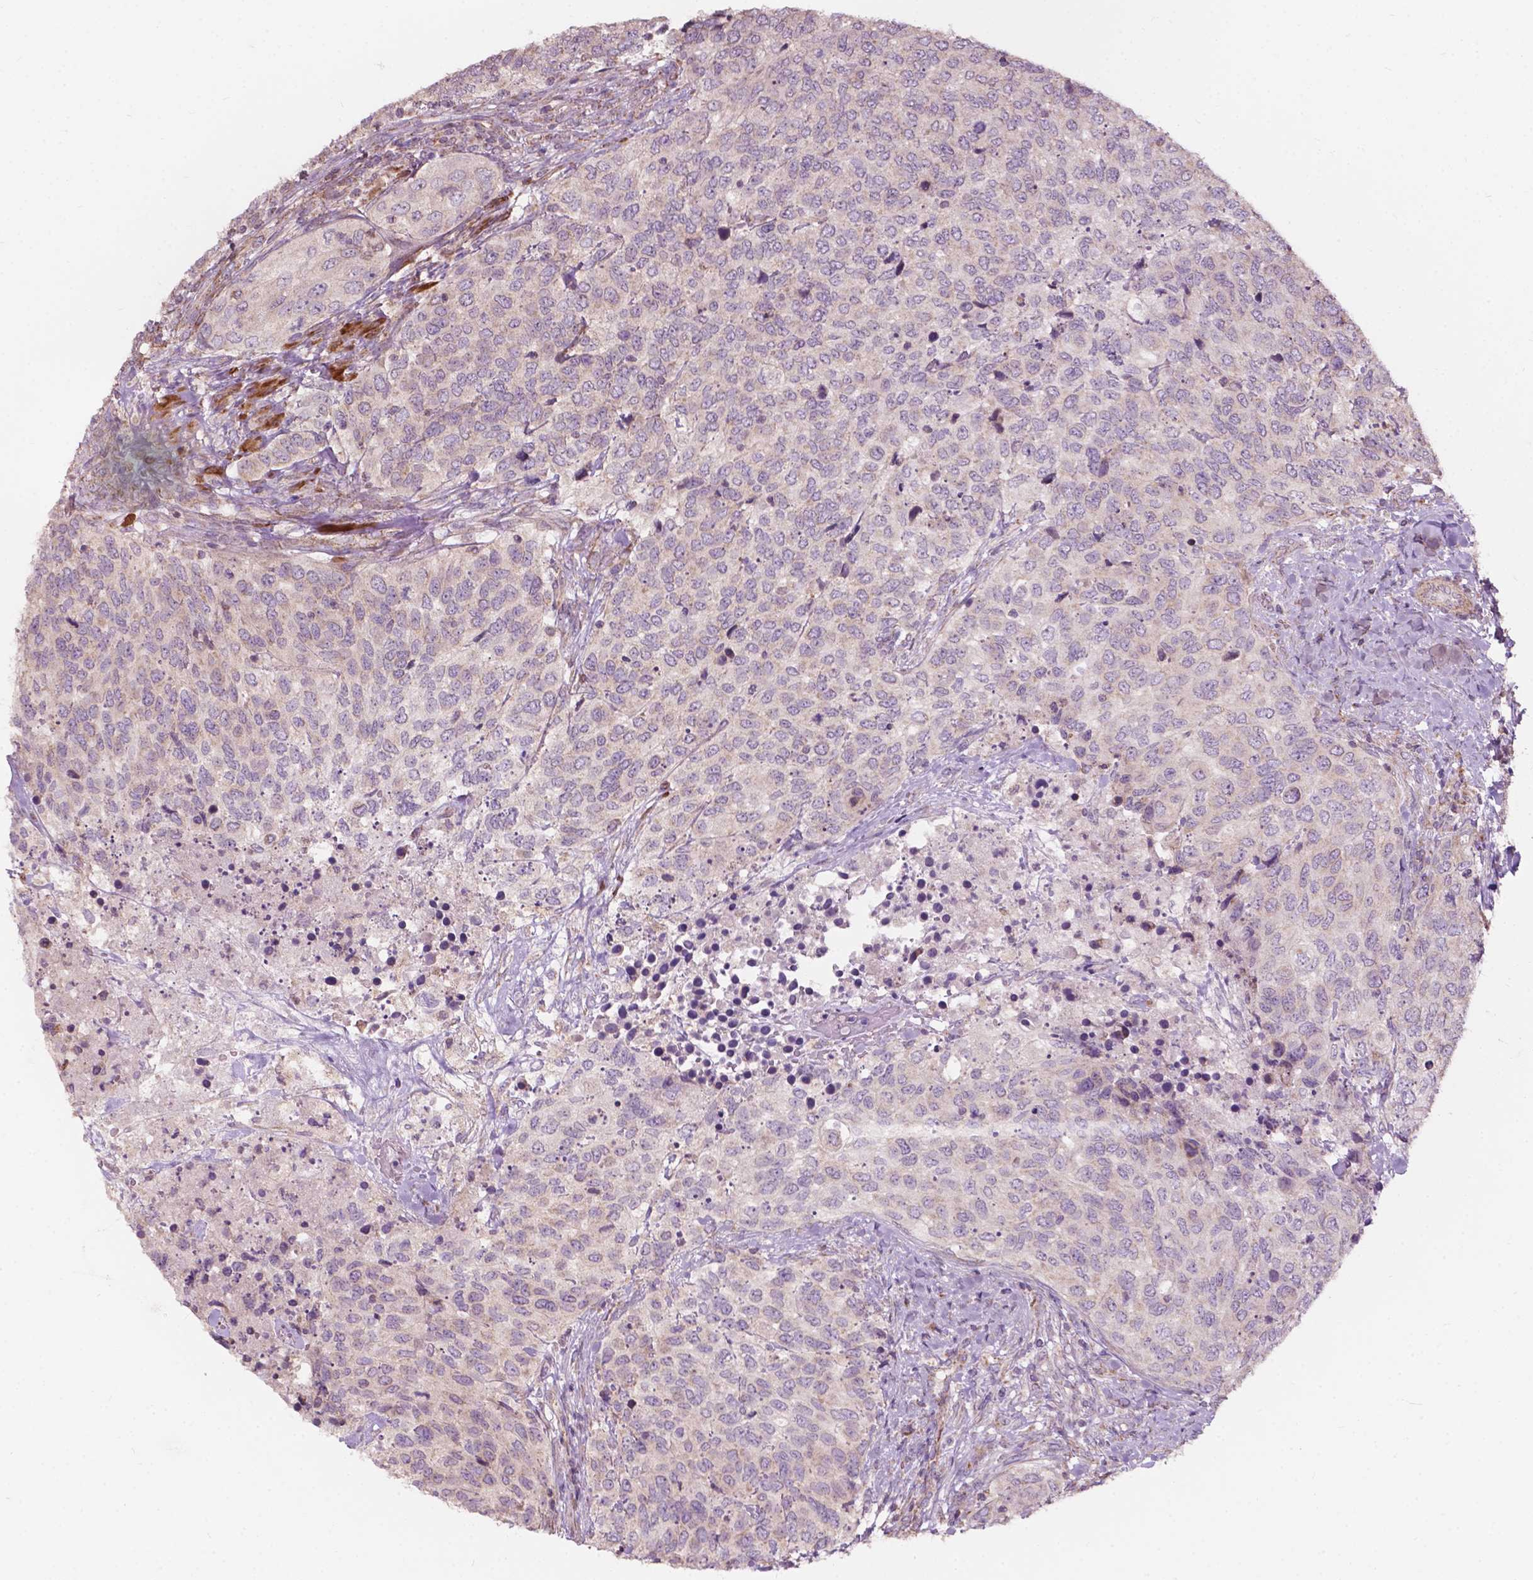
{"staining": {"intensity": "weak", "quantity": "<25%", "location": "cytoplasmic/membranous"}, "tissue": "urothelial cancer", "cell_type": "Tumor cells", "image_type": "cancer", "snomed": [{"axis": "morphology", "description": "Urothelial carcinoma, High grade"}, {"axis": "topography", "description": "Urinary bladder"}], "caption": "Human urothelial carcinoma (high-grade) stained for a protein using immunohistochemistry demonstrates no staining in tumor cells.", "gene": "NDUFA10", "patient": {"sex": "female", "age": 78}}